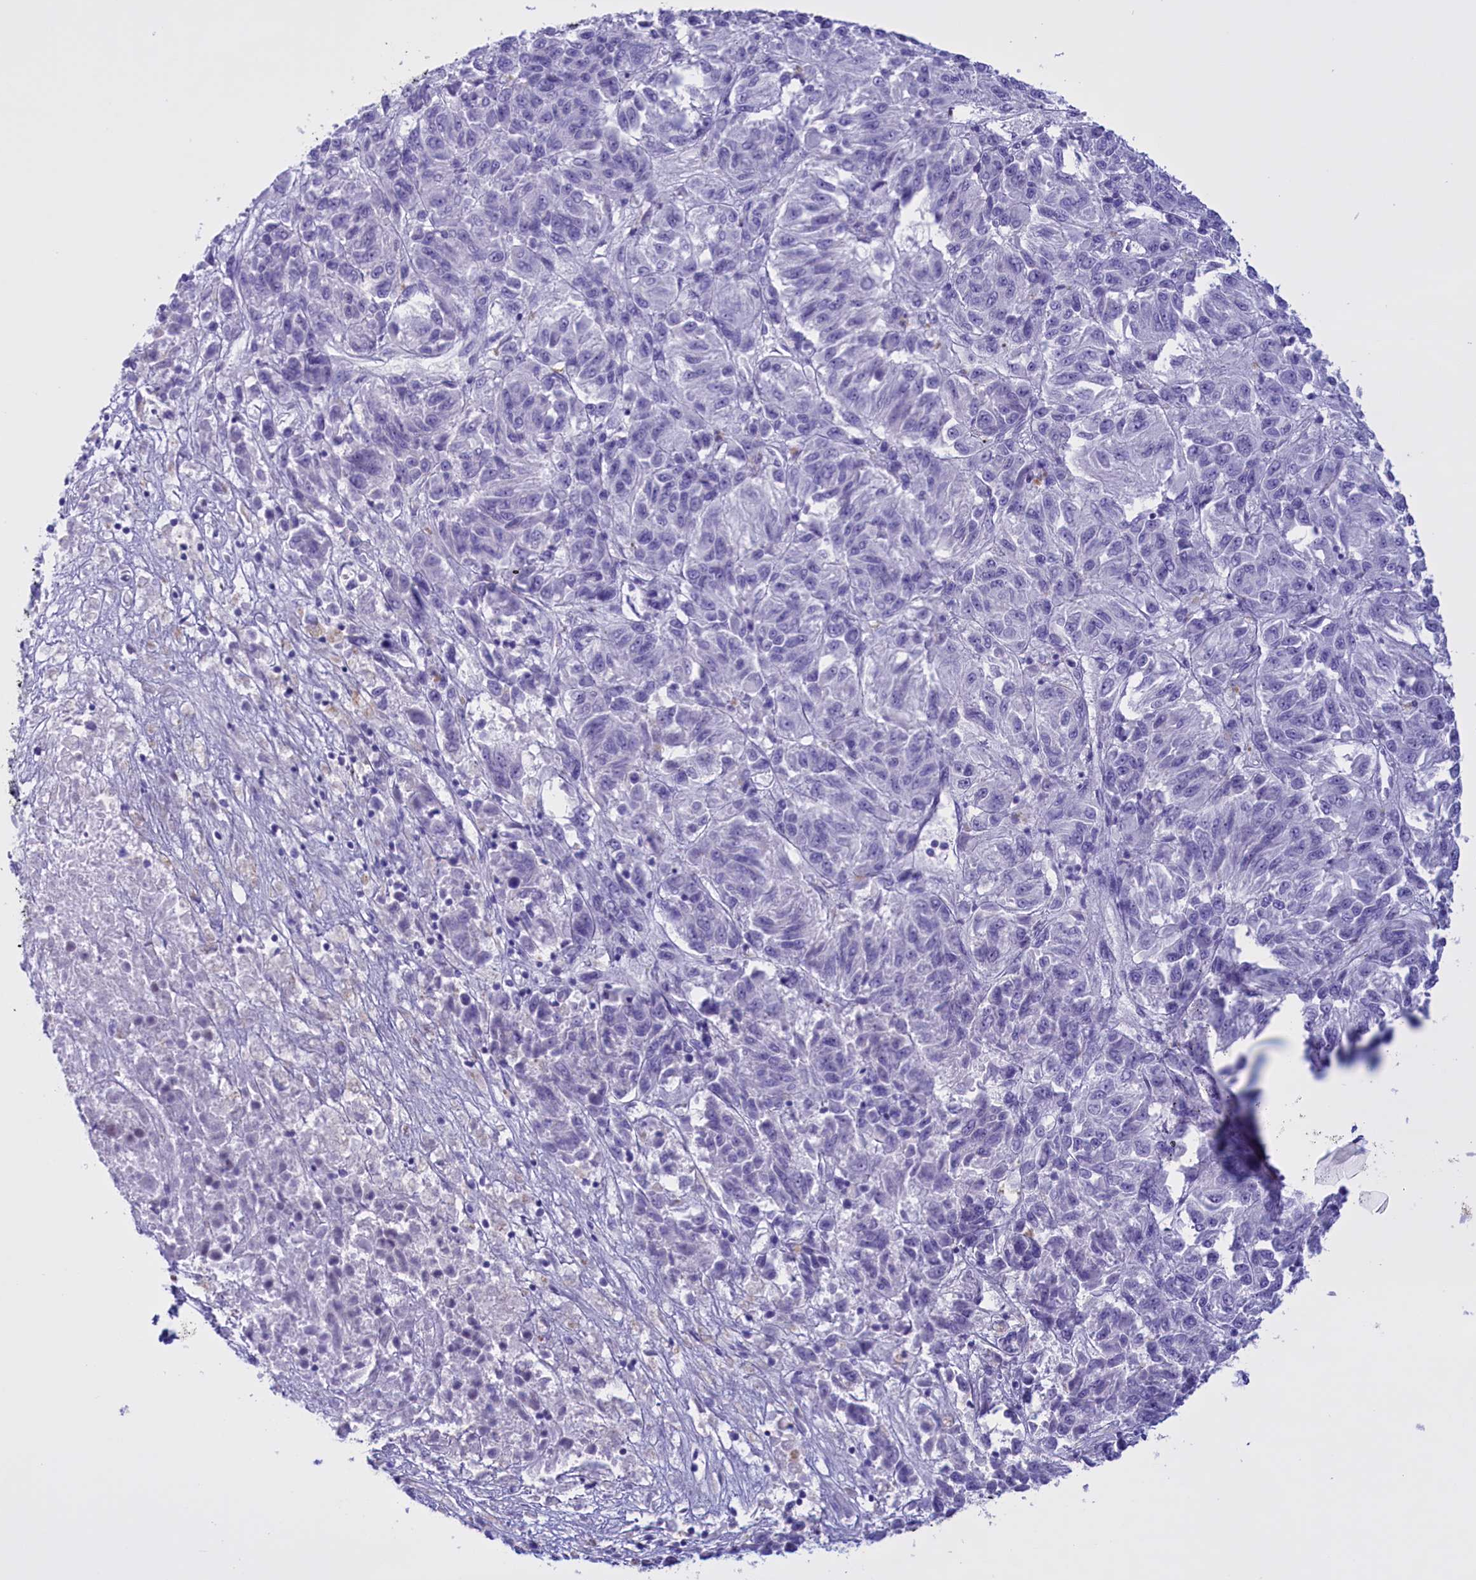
{"staining": {"intensity": "negative", "quantity": "none", "location": "none"}, "tissue": "melanoma", "cell_type": "Tumor cells", "image_type": "cancer", "snomed": [{"axis": "morphology", "description": "Malignant melanoma, Metastatic site"}, {"axis": "topography", "description": "Lung"}], "caption": "Tumor cells show no significant protein expression in melanoma. Nuclei are stained in blue.", "gene": "BRI3", "patient": {"sex": "male", "age": 64}}